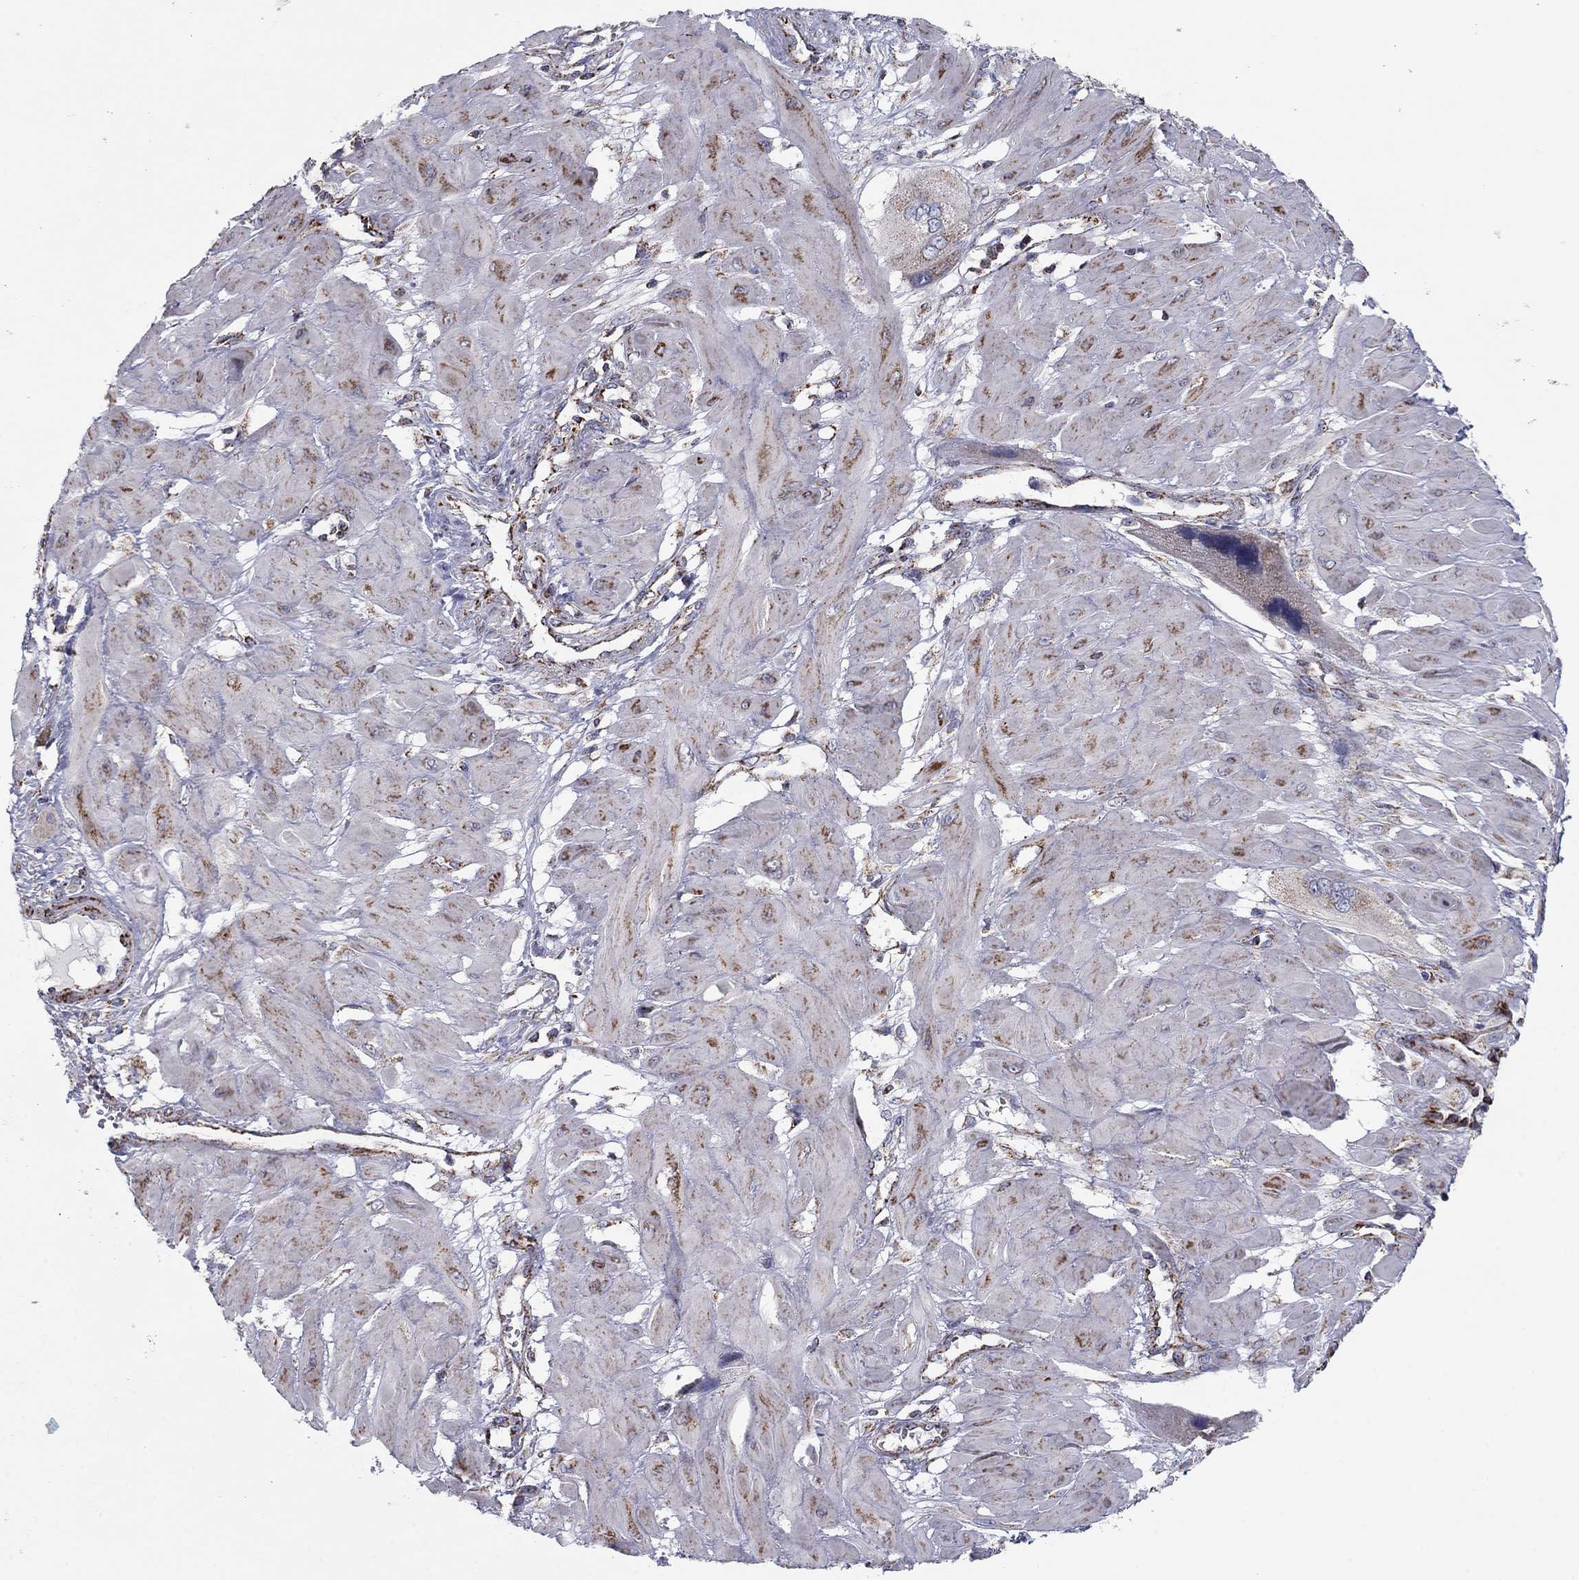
{"staining": {"intensity": "negative", "quantity": "none", "location": "none"}, "tissue": "cervical cancer", "cell_type": "Tumor cells", "image_type": "cancer", "snomed": [{"axis": "morphology", "description": "Squamous cell carcinoma, NOS"}, {"axis": "topography", "description": "Cervix"}], "caption": "There is no significant expression in tumor cells of squamous cell carcinoma (cervical).", "gene": "NDUFV1", "patient": {"sex": "female", "age": 34}}